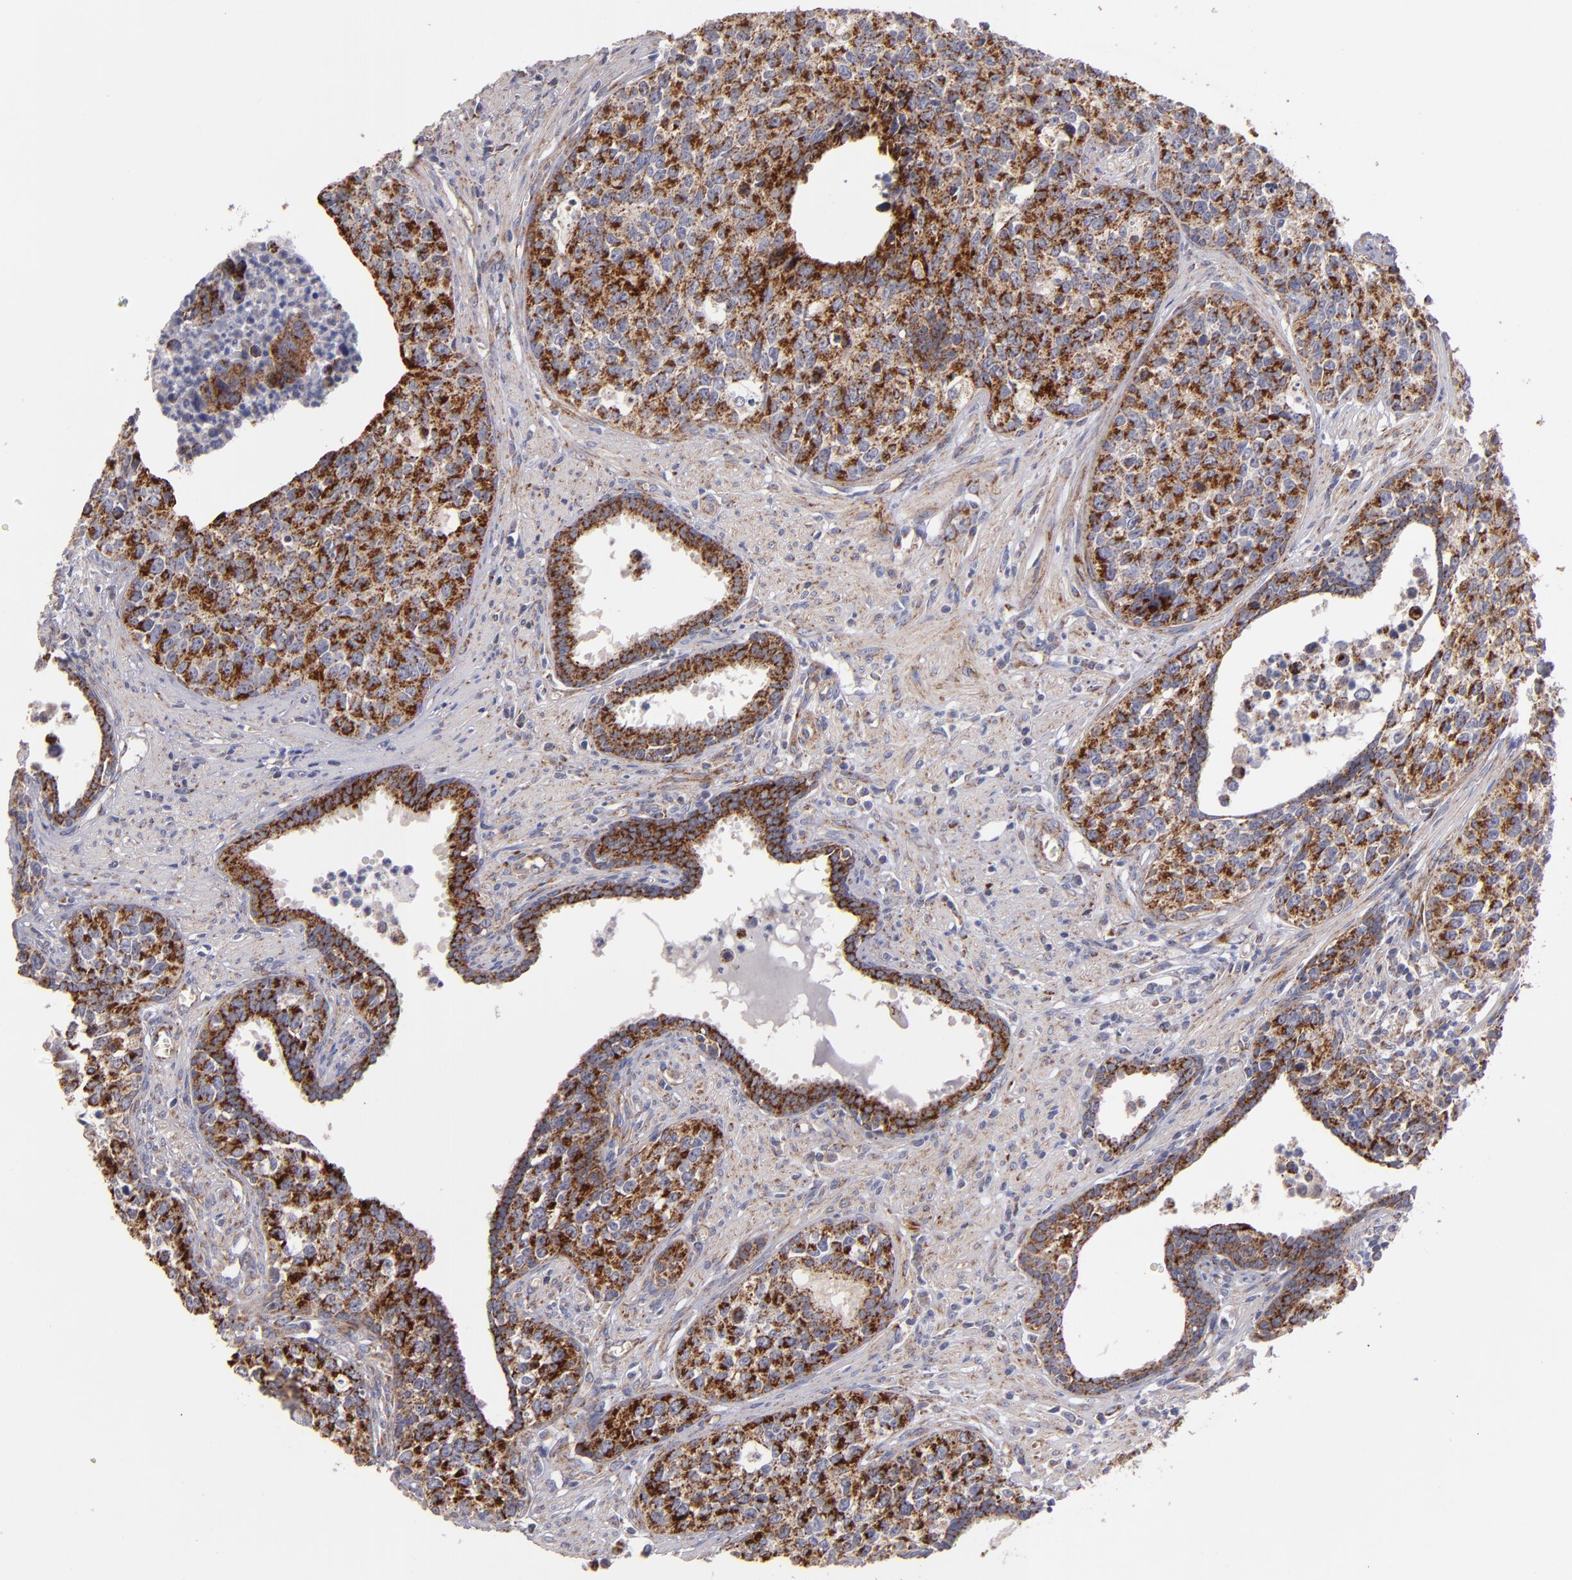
{"staining": {"intensity": "moderate", "quantity": ">75%", "location": "cytoplasmic/membranous"}, "tissue": "urothelial cancer", "cell_type": "Tumor cells", "image_type": "cancer", "snomed": [{"axis": "morphology", "description": "Urothelial carcinoma, High grade"}, {"axis": "topography", "description": "Urinary bladder"}], "caption": "Immunohistochemical staining of human urothelial cancer demonstrates medium levels of moderate cytoplasmic/membranous protein positivity in approximately >75% of tumor cells.", "gene": "CLTA", "patient": {"sex": "male", "age": 81}}